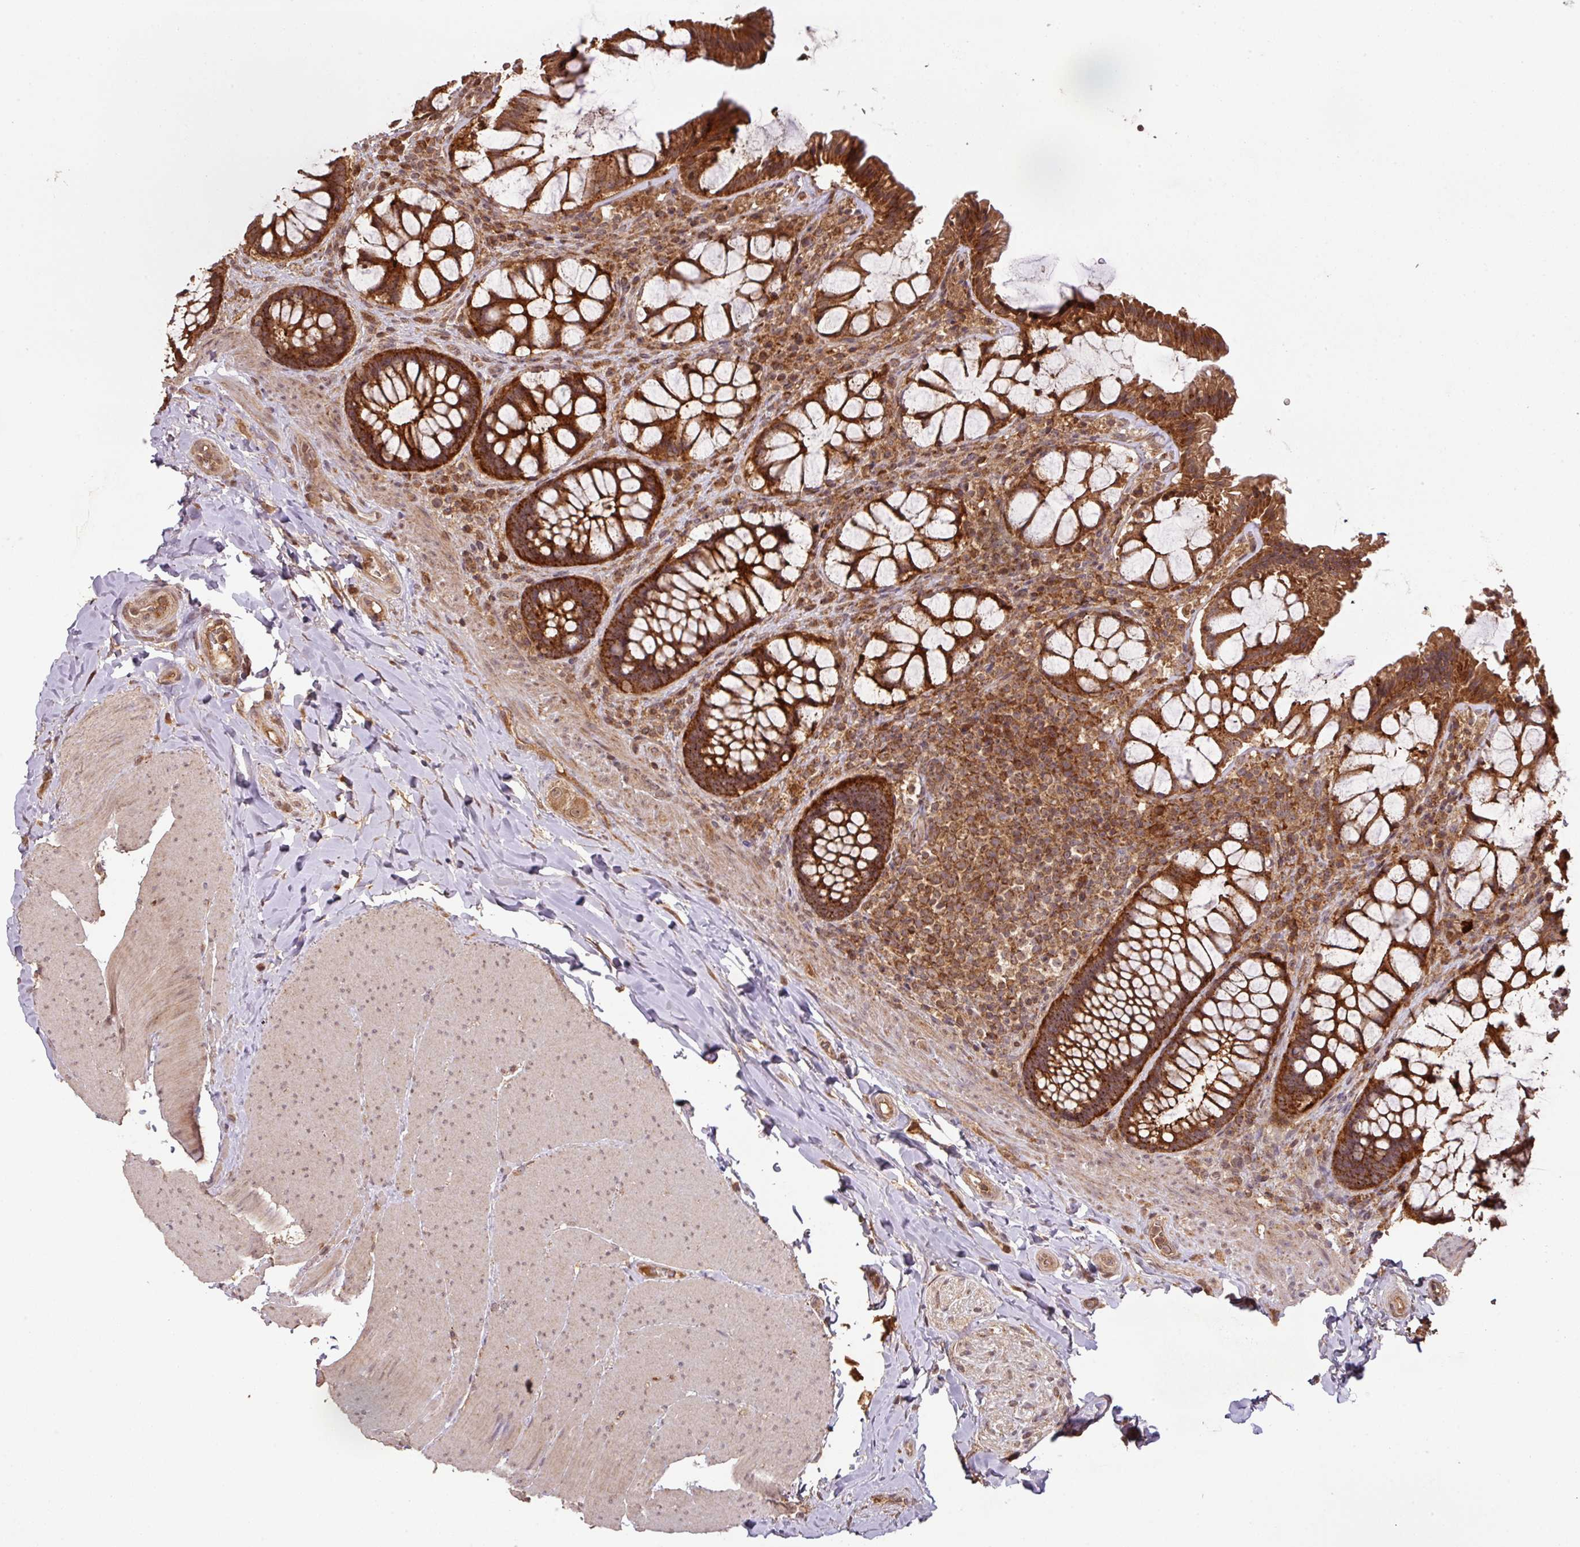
{"staining": {"intensity": "strong", "quantity": ">75%", "location": "cytoplasmic/membranous"}, "tissue": "rectum", "cell_type": "Glandular cells", "image_type": "normal", "snomed": [{"axis": "morphology", "description": "Normal tissue, NOS"}, {"axis": "topography", "description": "Rectum"}], "caption": "Rectum stained with a brown dye exhibits strong cytoplasmic/membranous positive expression in about >75% of glandular cells.", "gene": "MRRF", "patient": {"sex": "female", "age": 58}}